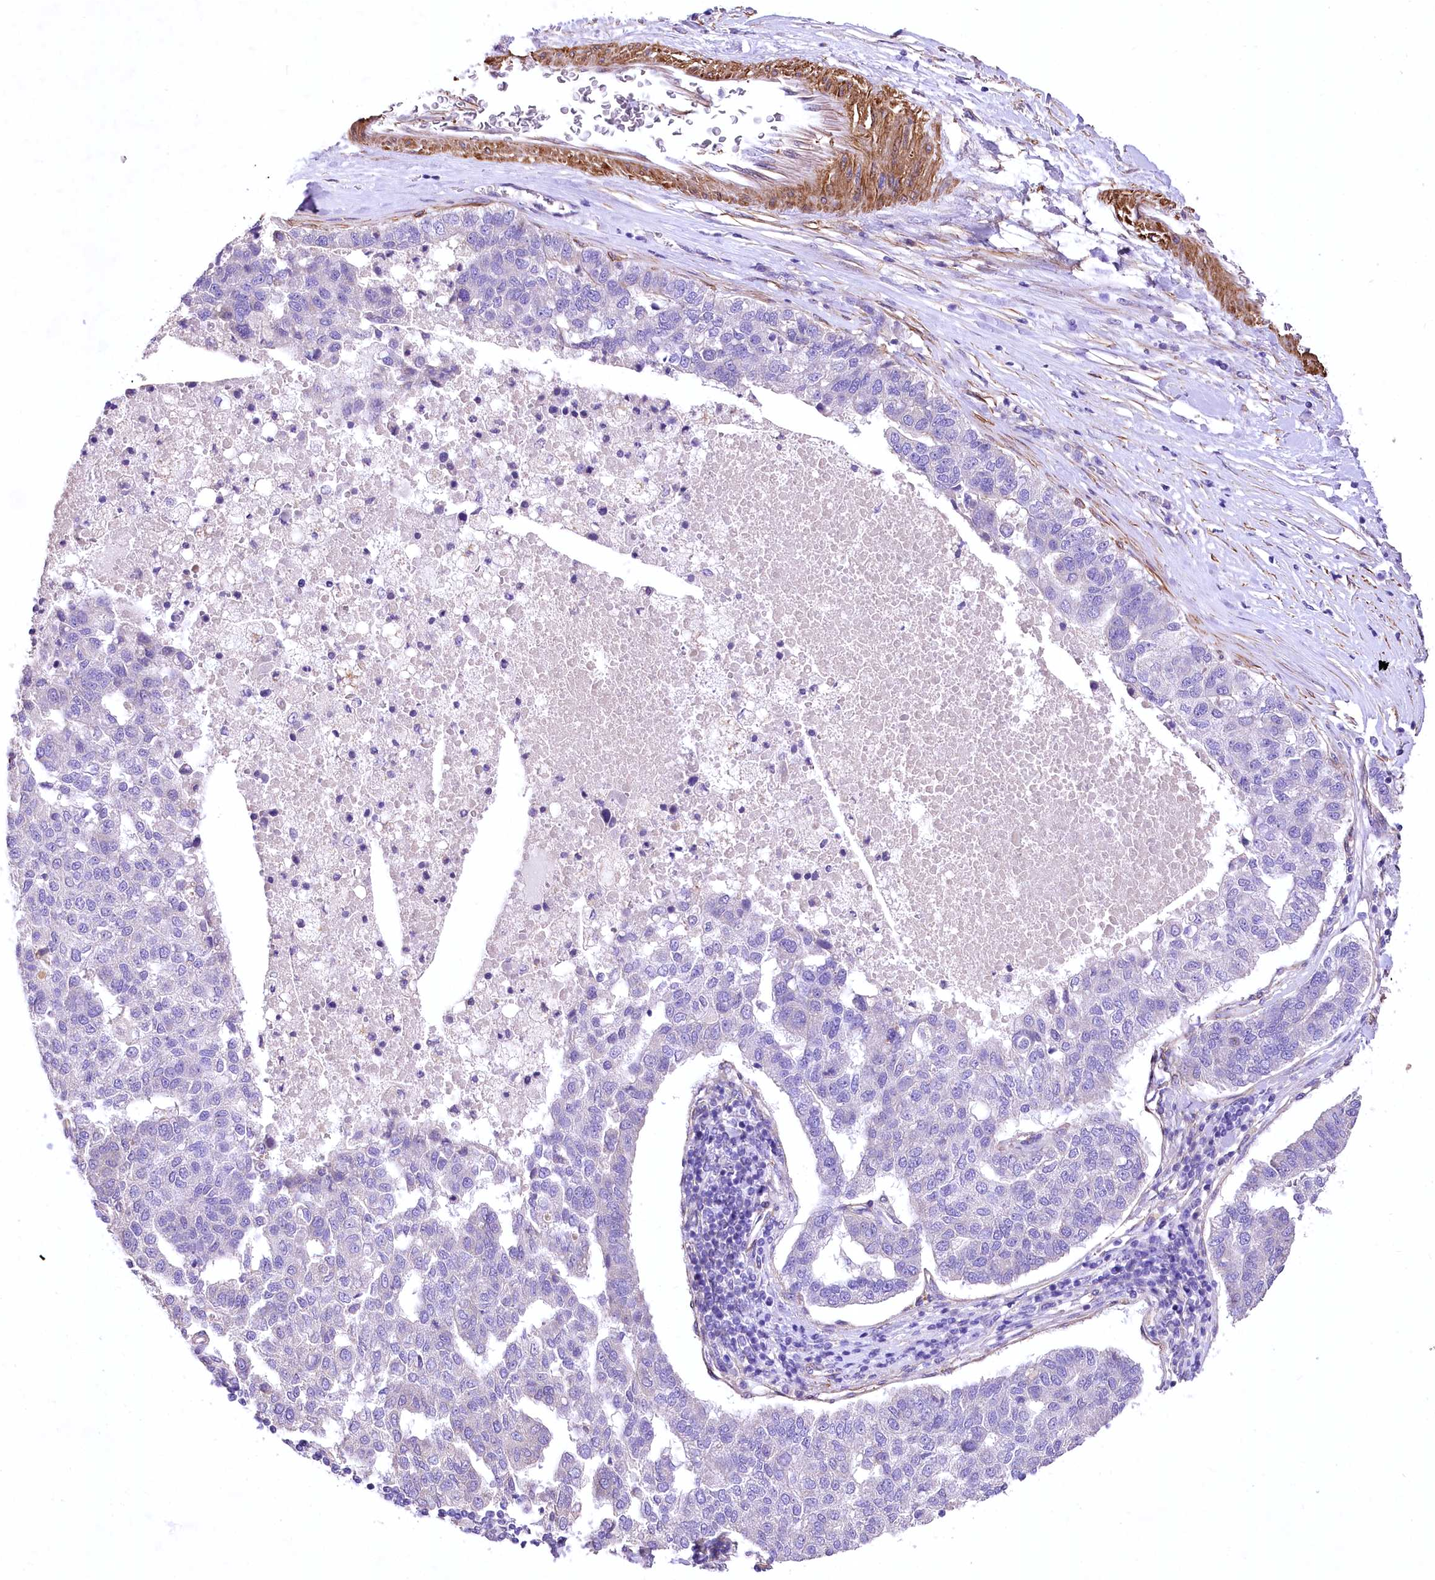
{"staining": {"intensity": "negative", "quantity": "none", "location": "none"}, "tissue": "pancreatic cancer", "cell_type": "Tumor cells", "image_type": "cancer", "snomed": [{"axis": "morphology", "description": "Adenocarcinoma, NOS"}, {"axis": "topography", "description": "Pancreas"}], "caption": "Immunohistochemistry (IHC) of adenocarcinoma (pancreatic) reveals no positivity in tumor cells.", "gene": "RDH16", "patient": {"sex": "female", "age": 61}}